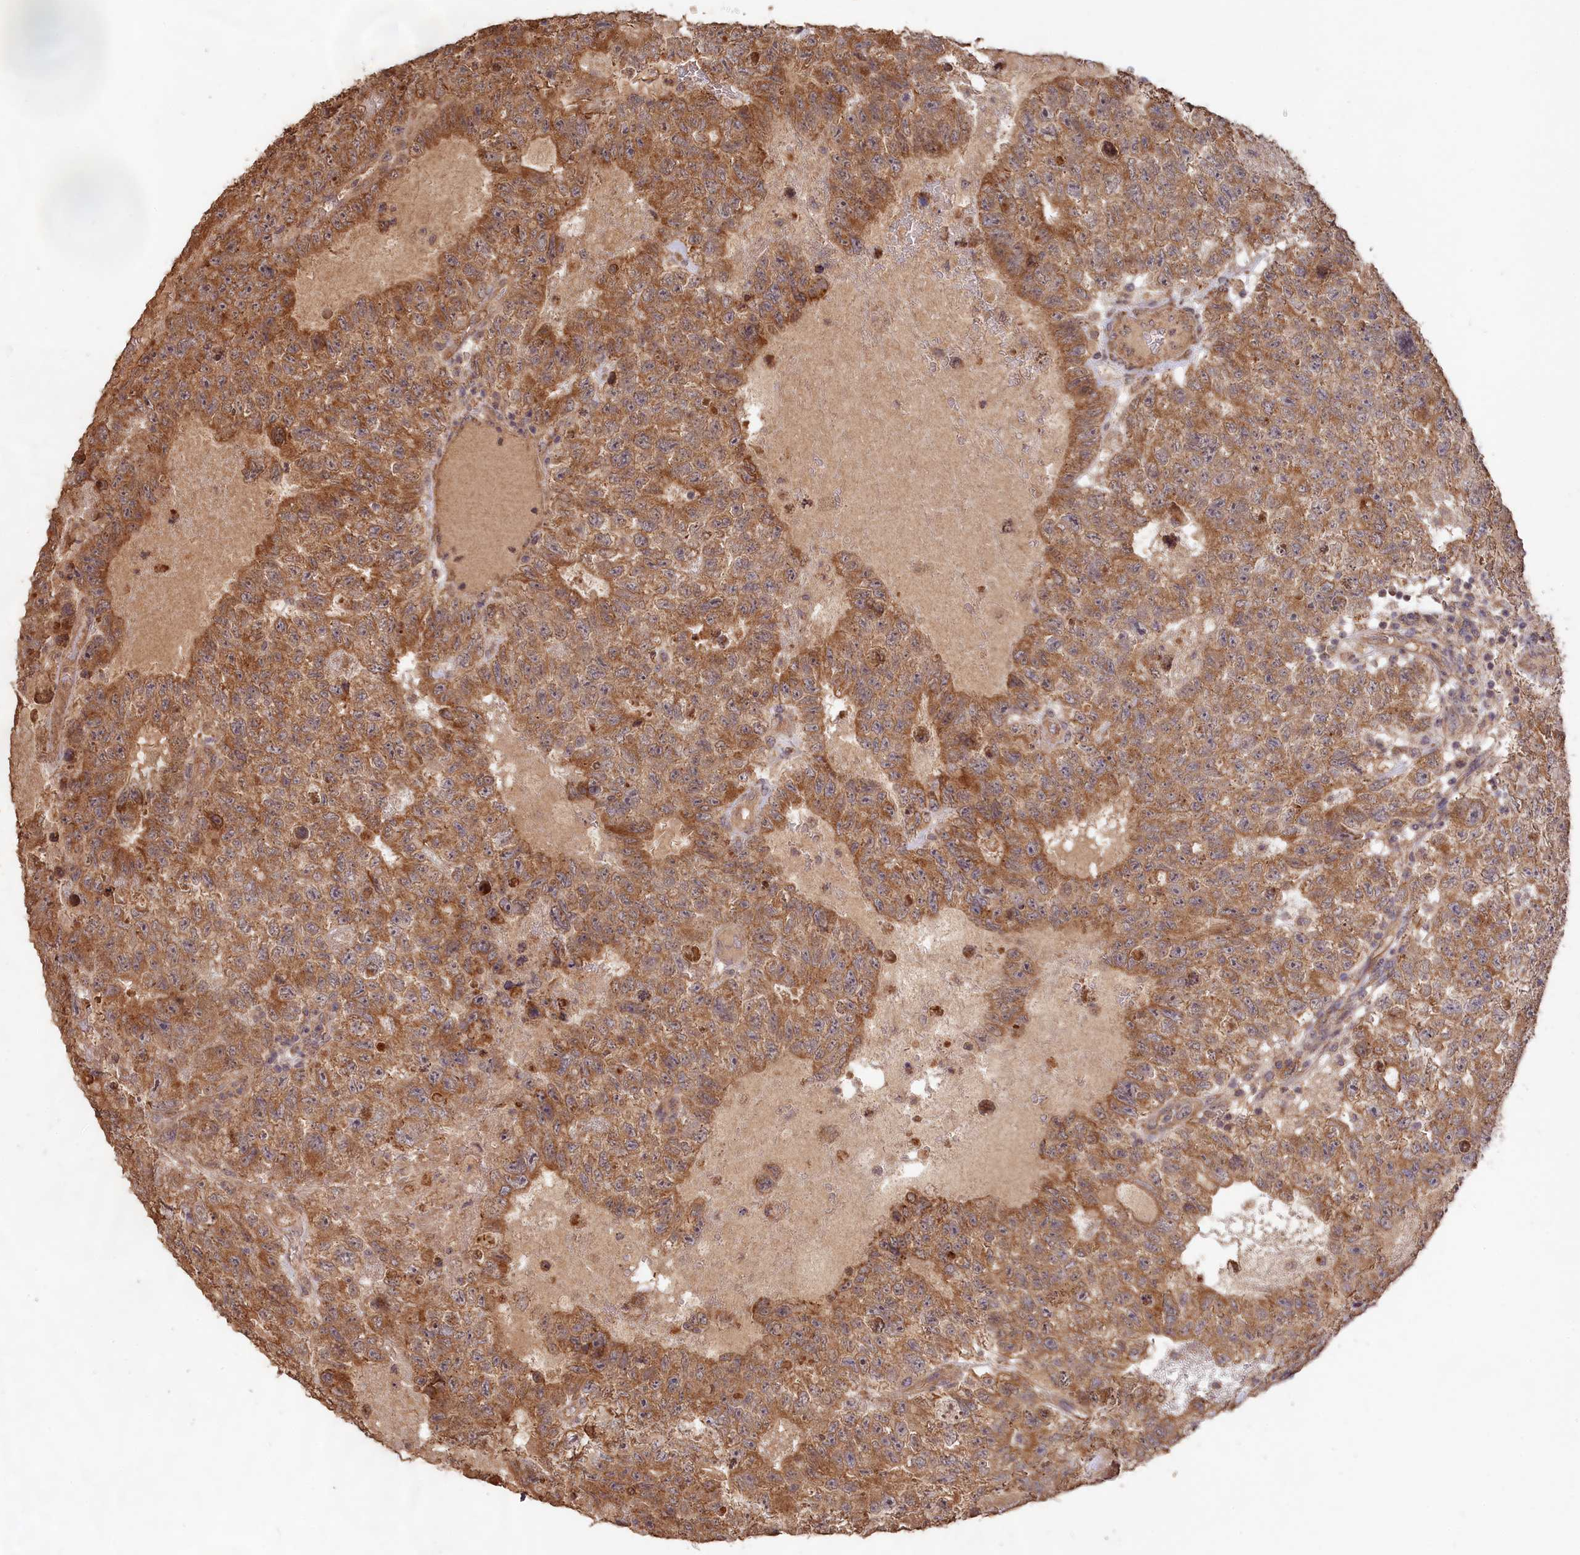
{"staining": {"intensity": "moderate", "quantity": ">75%", "location": "cytoplasmic/membranous"}, "tissue": "testis cancer", "cell_type": "Tumor cells", "image_type": "cancer", "snomed": [{"axis": "morphology", "description": "Carcinoma, Embryonal, NOS"}, {"axis": "topography", "description": "Testis"}], "caption": "The image shows a brown stain indicating the presence of a protein in the cytoplasmic/membranous of tumor cells in embryonal carcinoma (testis).", "gene": "LAYN", "patient": {"sex": "male", "age": 26}}